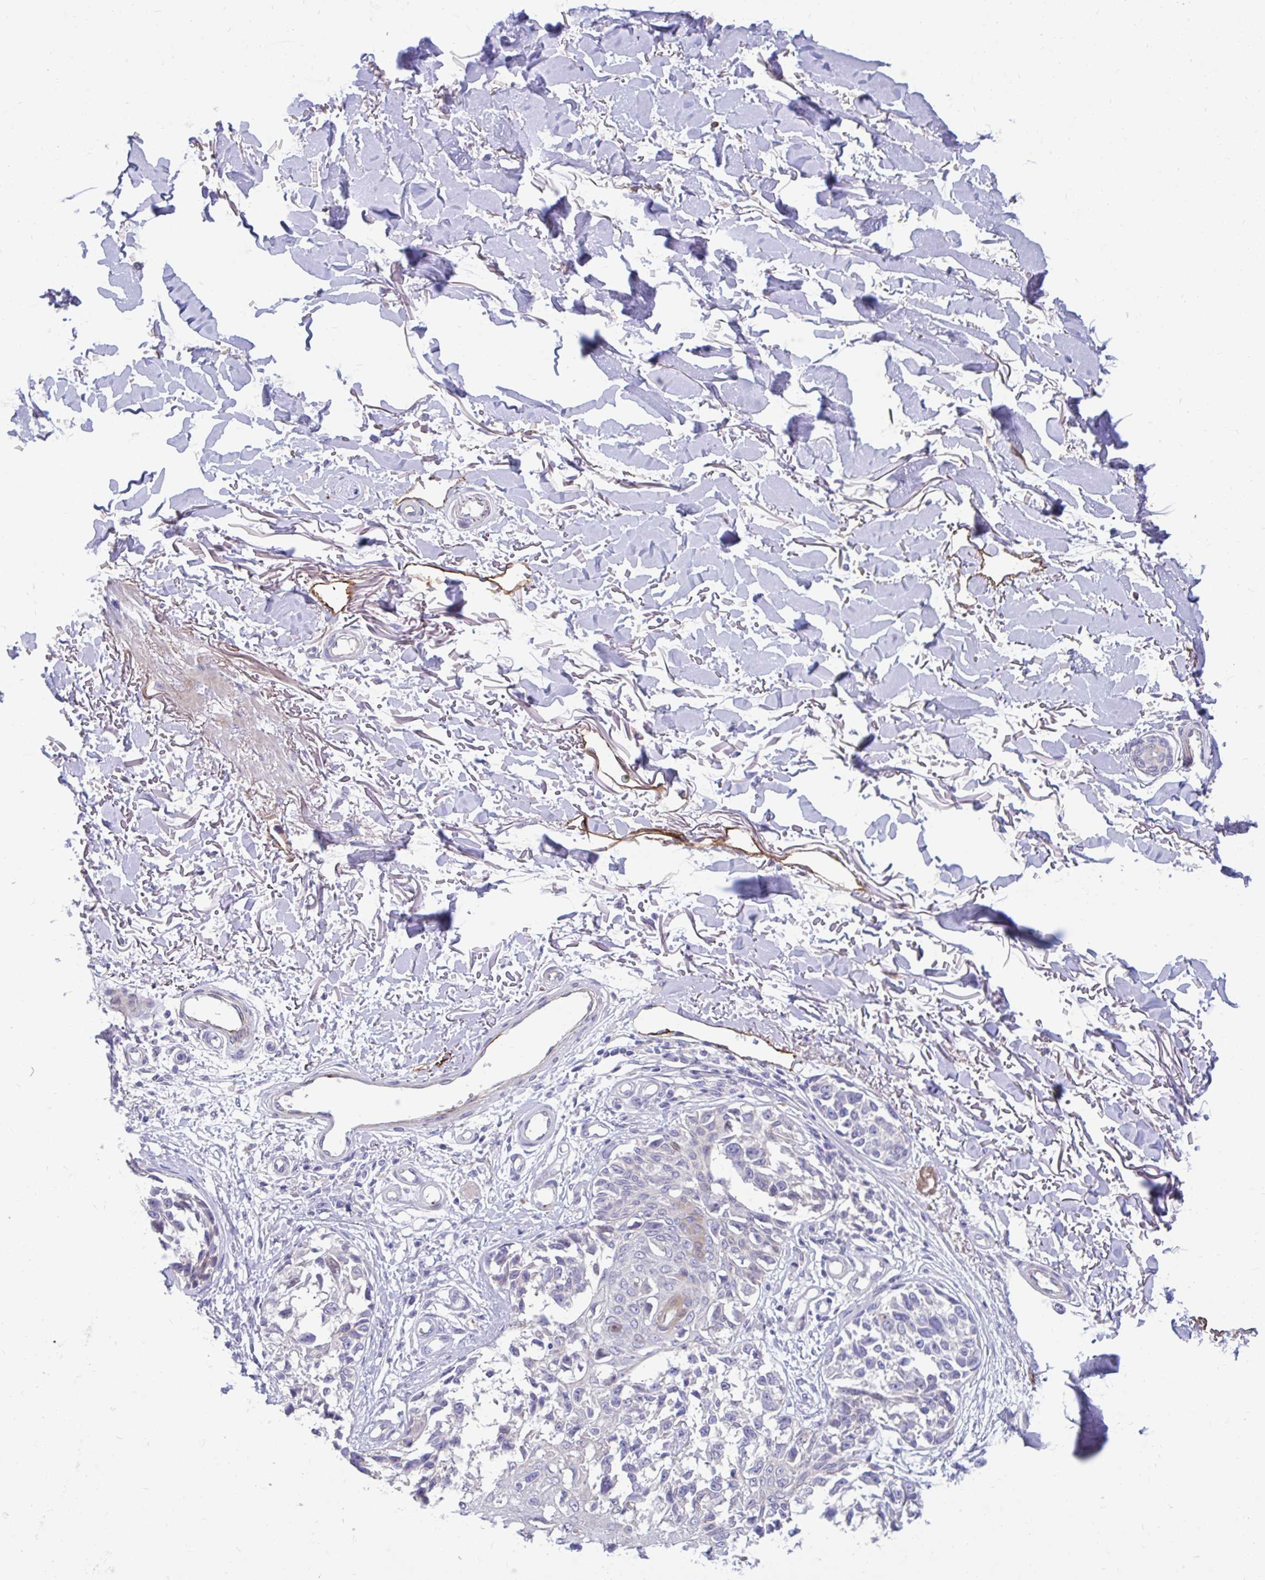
{"staining": {"intensity": "negative", "quantity": "none", "location": "none"}, "tissue": "melanoma", "cell_type": "Tumor cells", "image_type": "cancer", "snomed": [{"axis": "morphology", "description": "Malignant melanoma, NOS"}, {"axis": "topography", "description": "Skin"}], "caption": "The photomicrograph reveals no significant staining in tumor cells of malignant melanoma.", "gene": "ESPNL", "patient": {"sex": "male", "age": 73}}